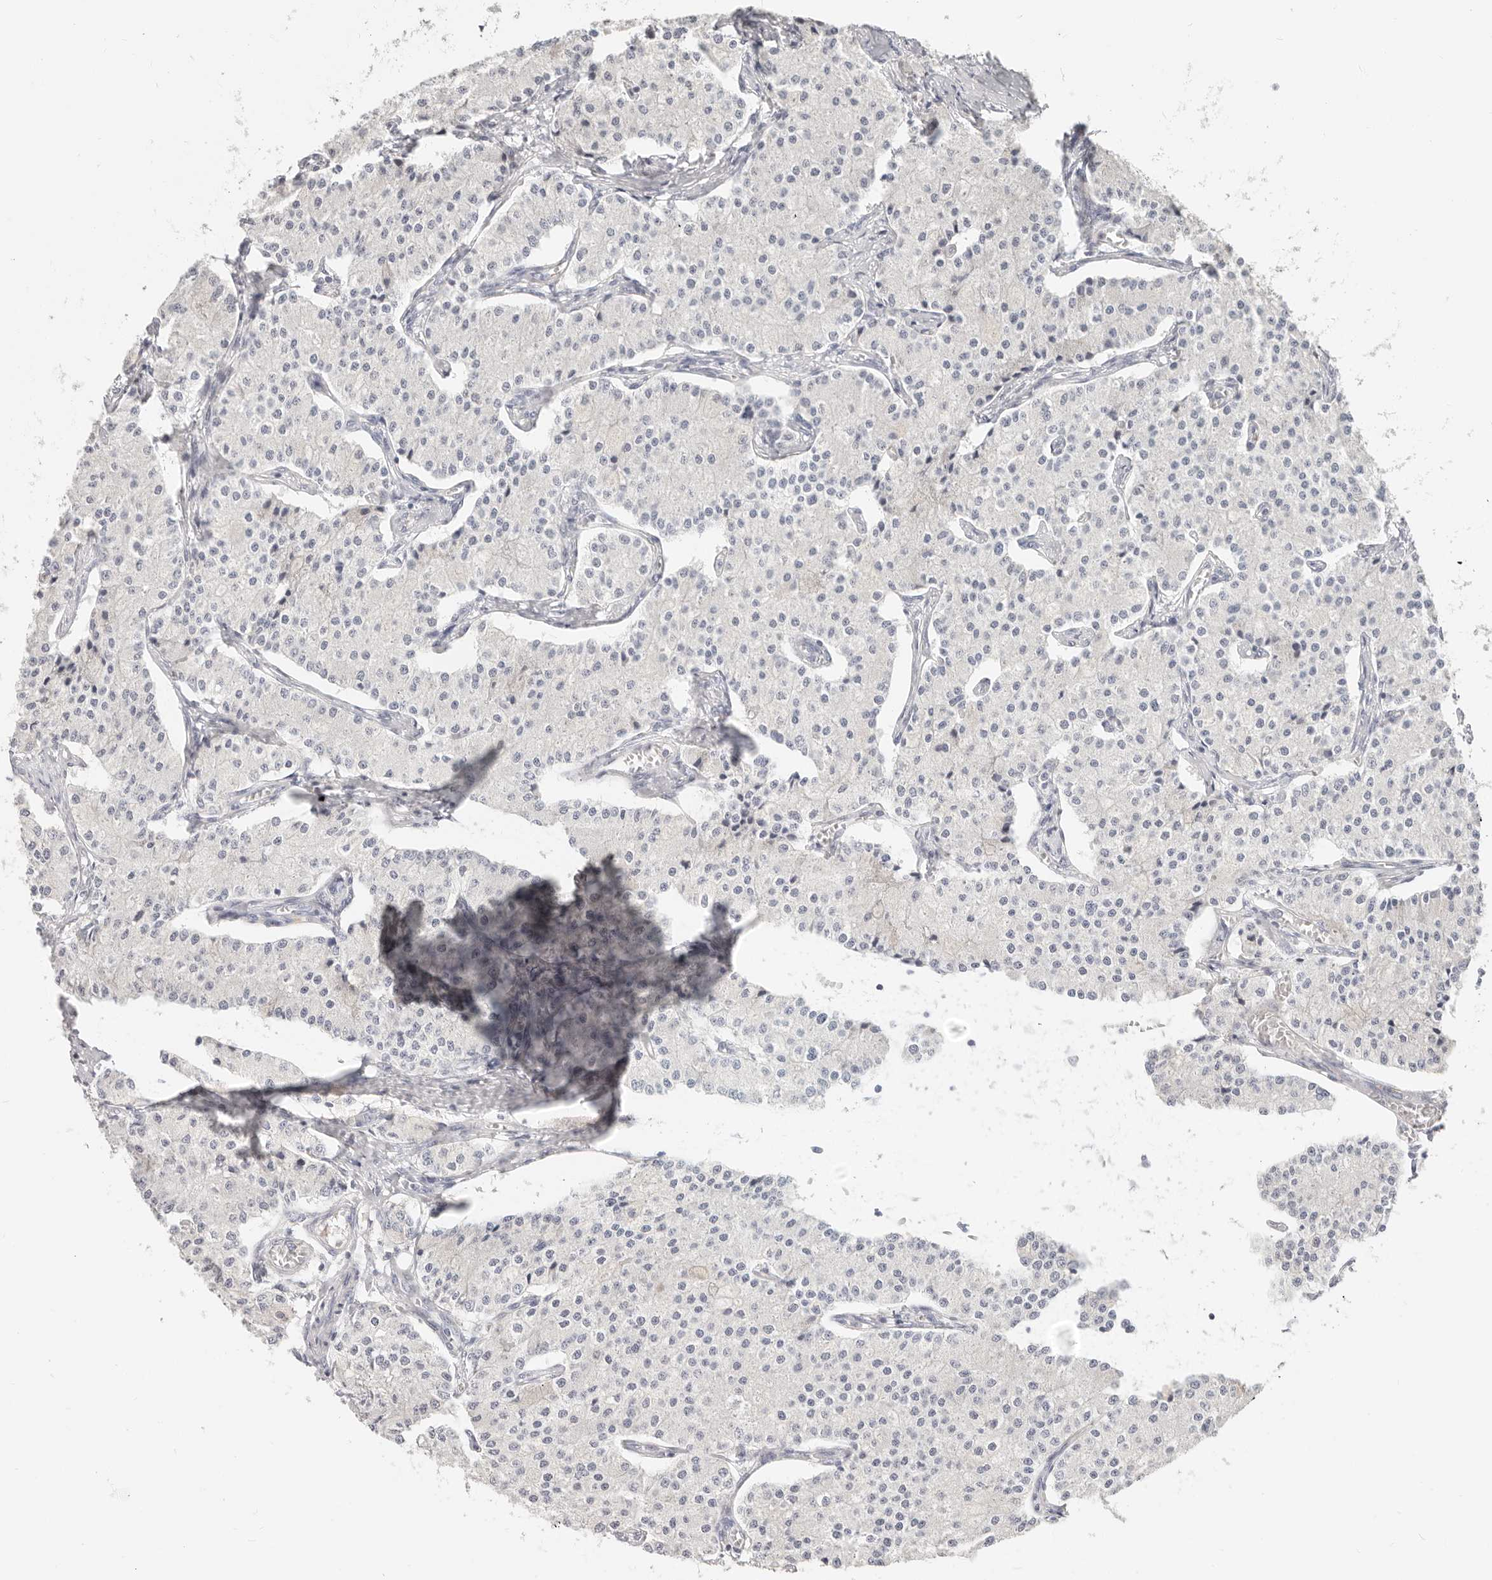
{"staining": {"intensity": "negative", "quantity": "none", "location": "none"}, "tissue": "carcinoid", "cell_type": "Tumor cells", "image_type": "cancer", "snomed": [{"axis": "morphology", "description": "Carcinoid, malignant, NOS"}, {"axis": "topography", "description": "Colon"}], "caption": "Protein analysis of carcinoid demonstrates no significant positivity in tumor cells.", "gene": "ASCL1", "patient": {"sex": "female", "age": 52}}